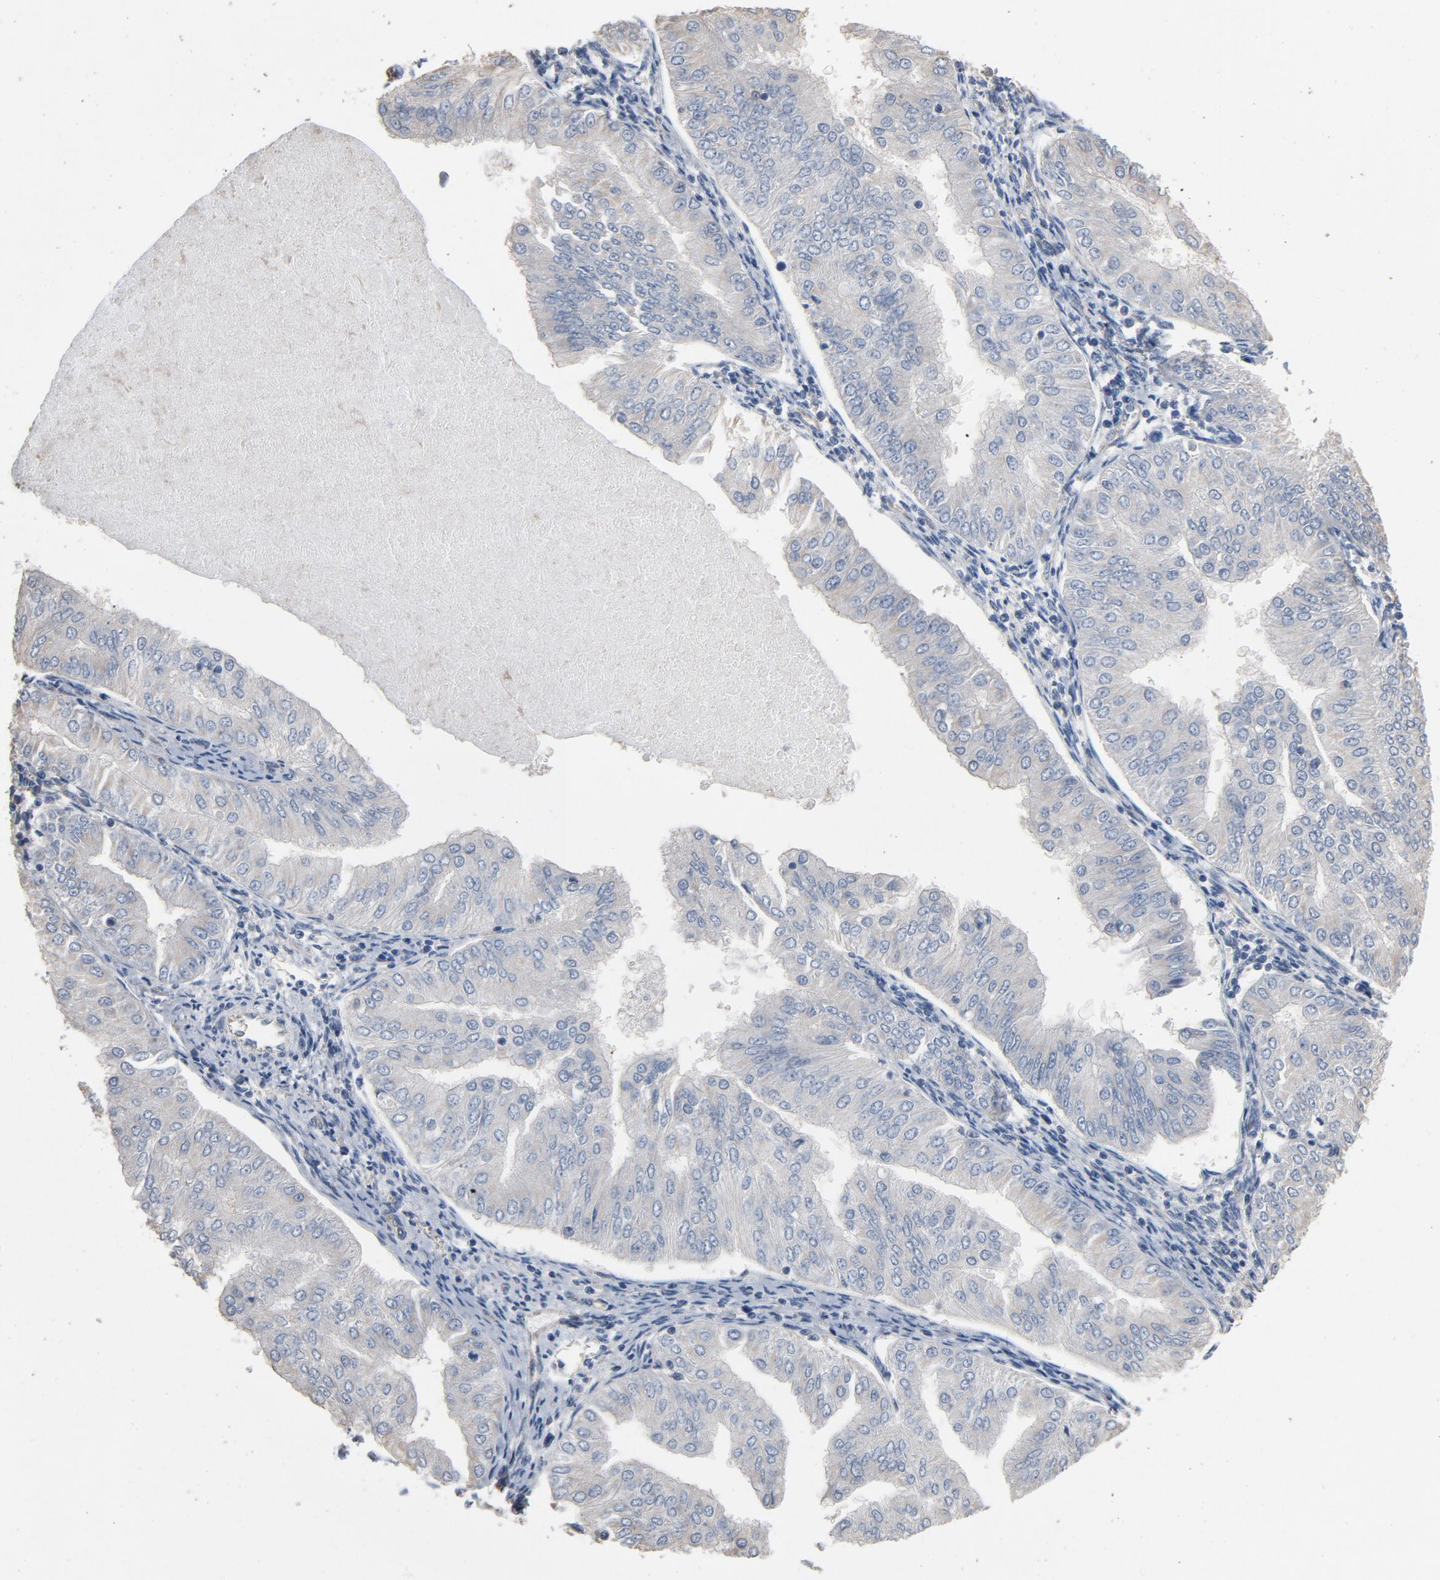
{"staining": {"intensity": "negative", "quantity": "none", "location": "none"}, "tissue": "endometrial cancer", "cell_type": "Tumor cells", "image_type": "cancer", "snomed": [{"axis": "morphology", "description": "Adenocarcinoma, NOS"}, {"axis": "topography", "description": "Endometrium"}], "caption": "Photomicrograph shows no significant protein positivity in tumor cells of endometrial cancer (adenocarcinoma).", "gene": "SOX6", "patient": {"sex": "female", "age": 53}}